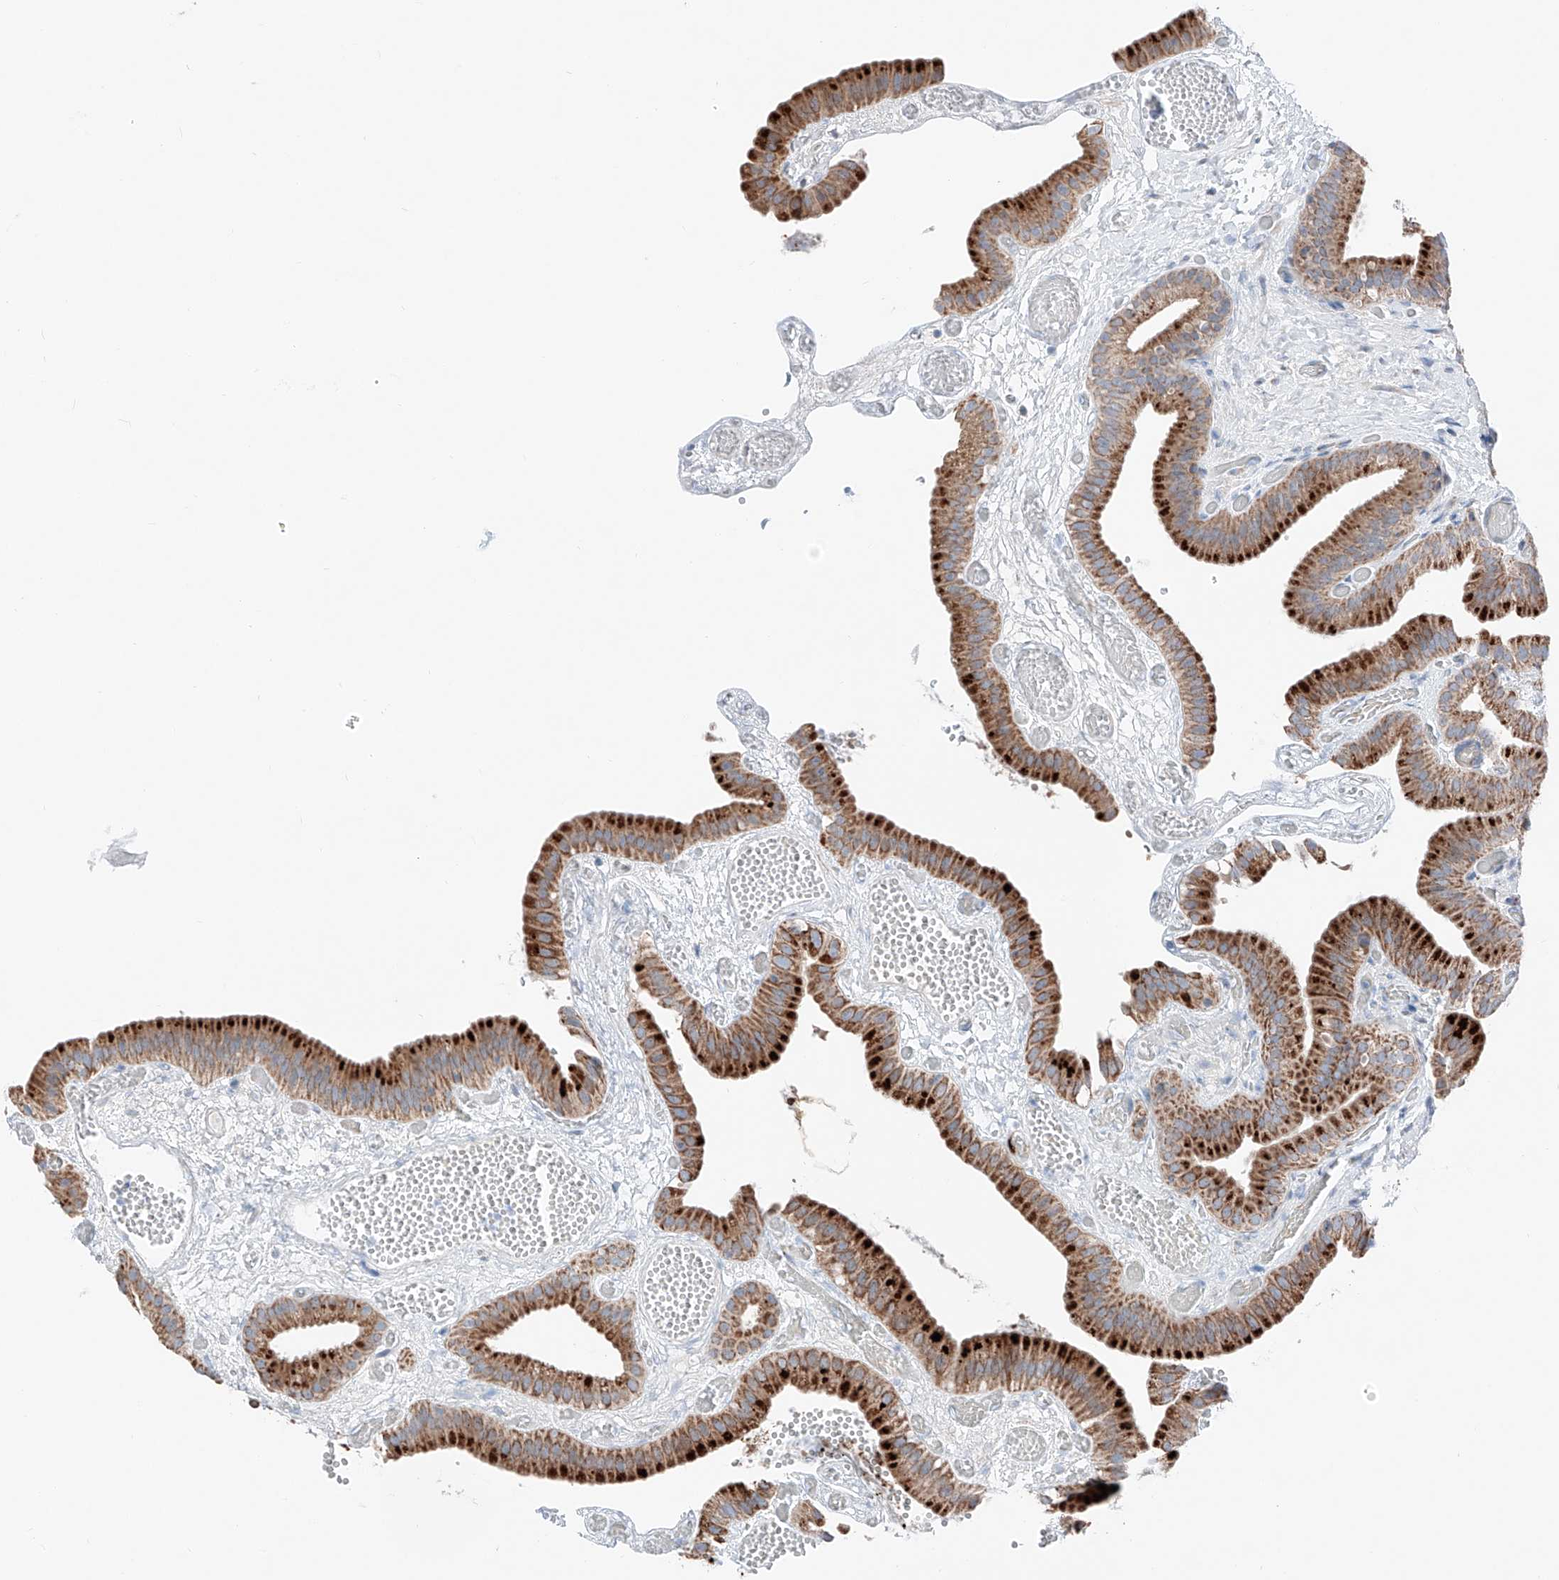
{"staining": {"intensity": "strong", "quantity": ">75%", "location": "cytoplasmic/membranous"}, "tissue": "gallbladder", "cell_type": "Glandular cells", "image_type": "normal", "snomed": [{"axis": "morphology", "description": "Normal tissue, NOS"}, {"axis": "topography", "description": "Gallbladder"}], "caption": "Protein expression analysis of benign gallbladder demonstrates strong cytoplasmic/membranous expression in approximately >75% of glandular cells.", "gene": "MRAP", "patient": {"sex": "female", "age": 64}}